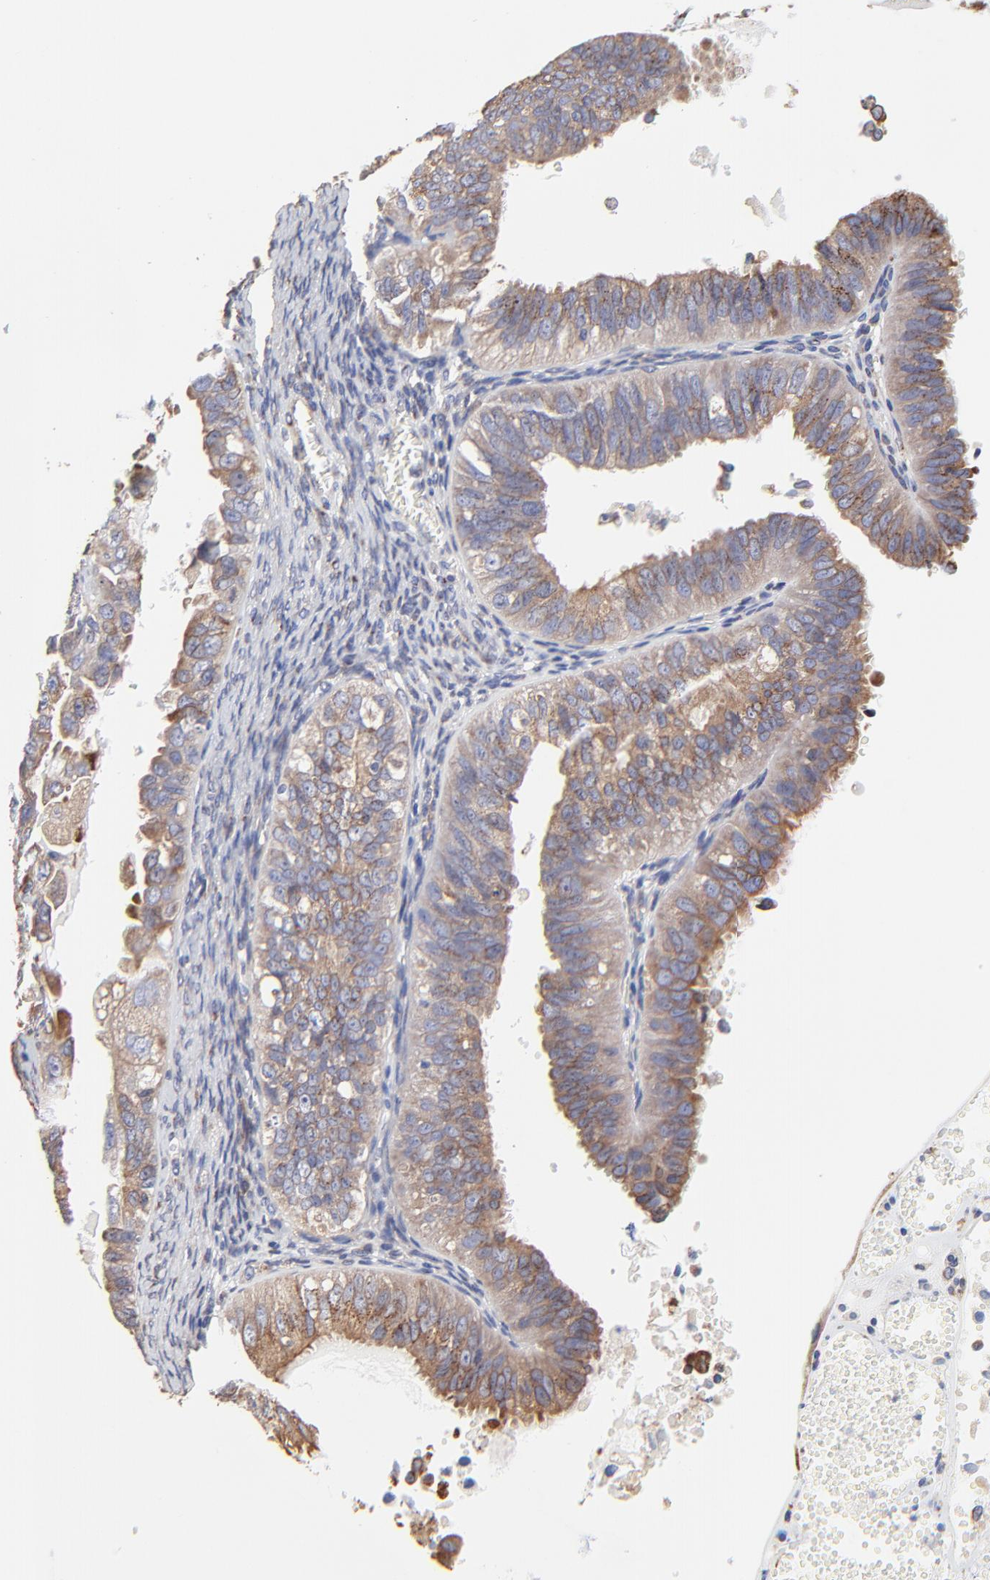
{"staining": {"intensity": "weak", "quantity": ">75%", "location": "cytoplasmic/membranous"}, "tissue": "ovarian cancer", "cell_type": "Tumor cells", "image_type": "cancer", "snomed": [{"axis": "morphology", "description": "Carcinoma, endometroid"}, {"axis": "topography", "description": "Ovary"}], "caption": "Ovarian endometroid carcinoma stained with IHC displays weak cytoplasmic/membranous expression in about >75% of tumor cells.", "gene": "LMAN1", "patient": {"sex": "female", "age": 85}}